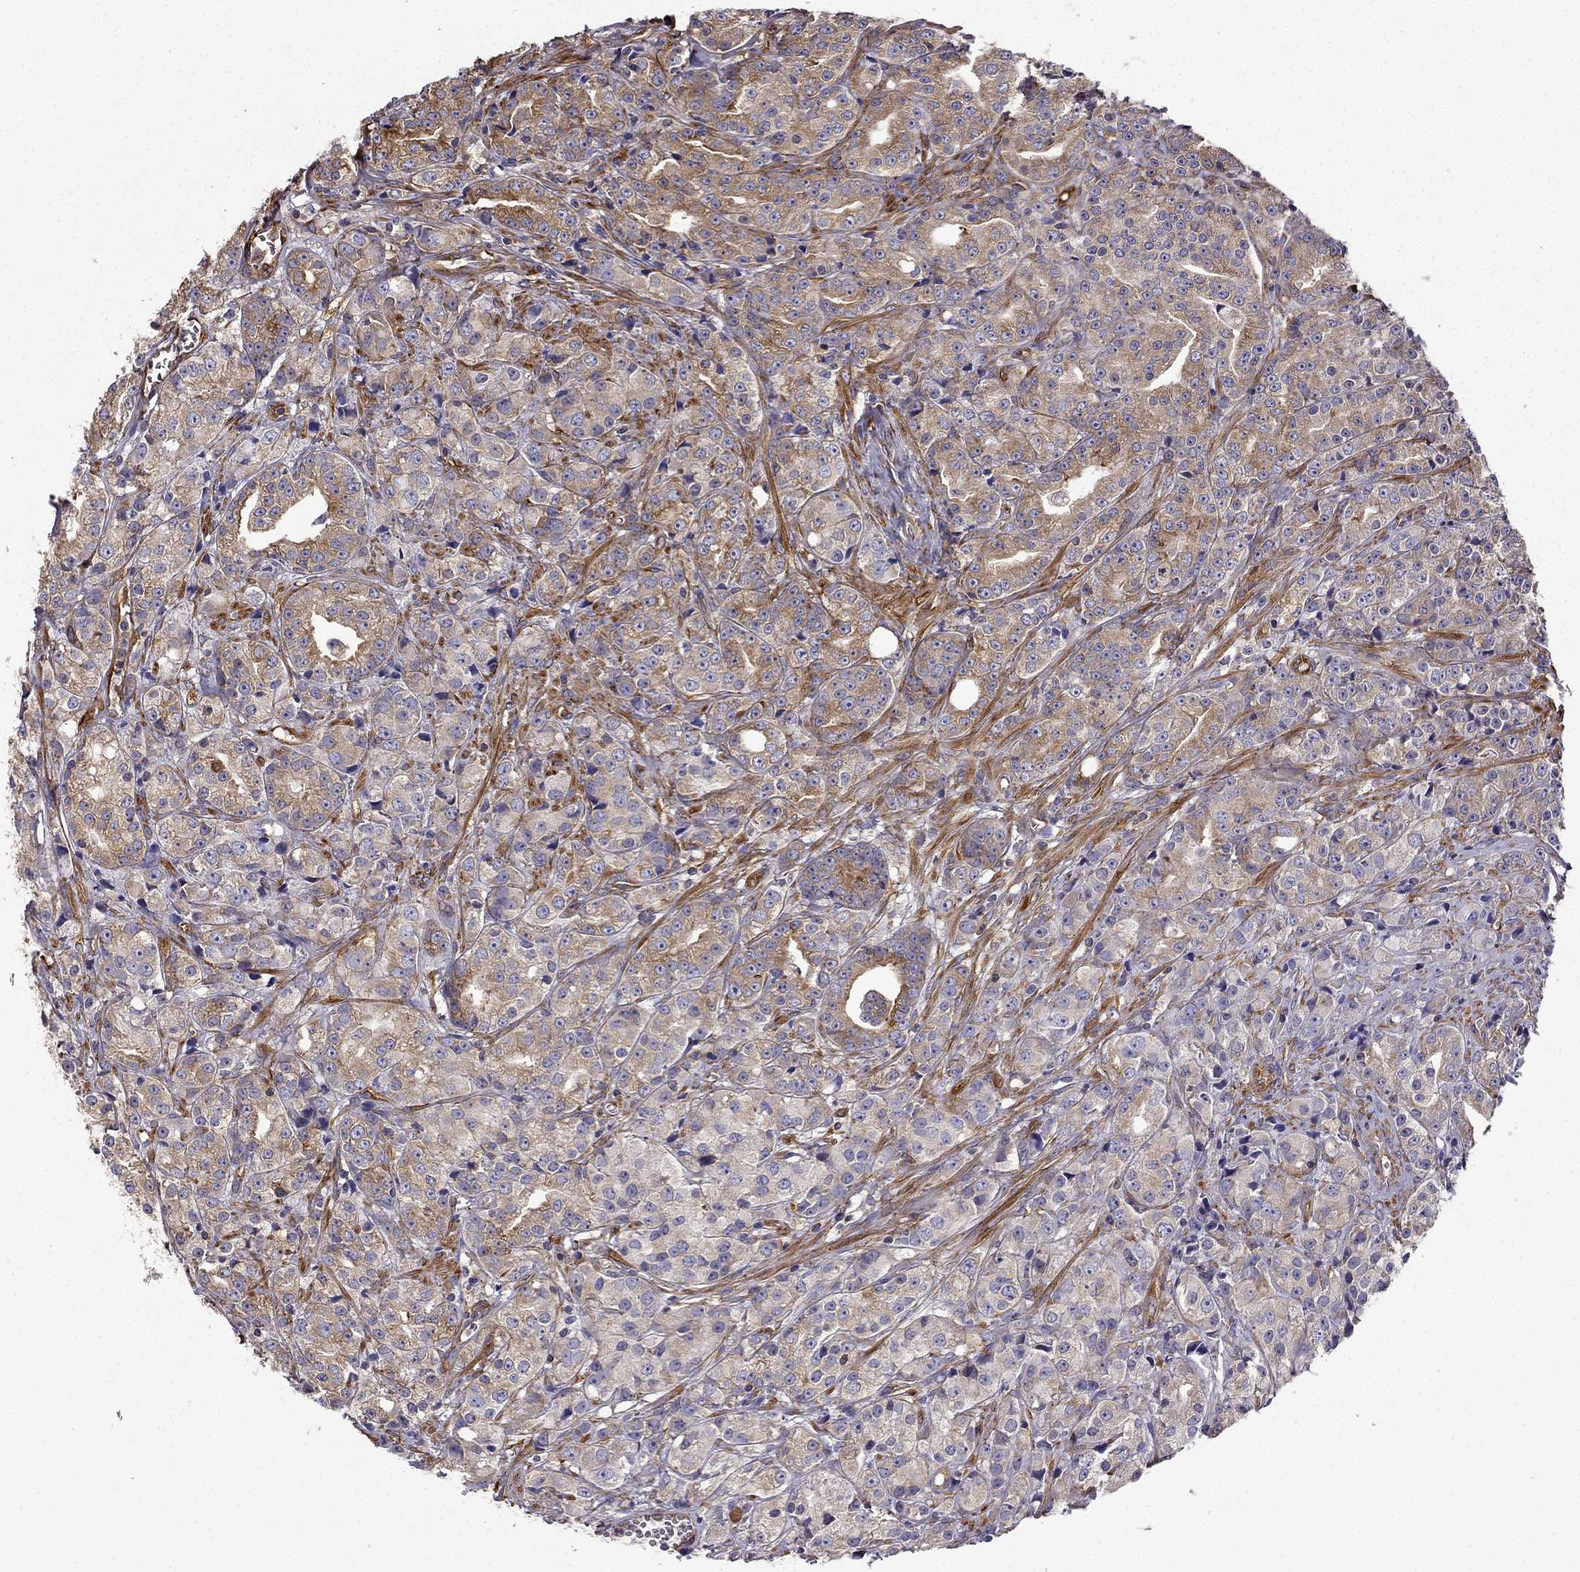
{"staining": {"intensity": "moderate", "quantity": "25%-75%", "location": "cytoplasmic/membranous"}, "tissue": "prostate cancer", "cell_type": "Tumor cells", "image_type": "cancer", "snomed": [{"axis": "morphology", "description": "Adenocarcinoma, Medium grade"}, {"axis": "topography", "description": "Prostate"}], "caption": "This micrograph displays IHC staining of human medium-grade adenocarcinoma (prostate), with medium moderate cytoplasmic/membranous positivity in about 25%-75% of tumor cells.", "gene": "MAP4", "patient": {"sex": "male", "age": 74}}